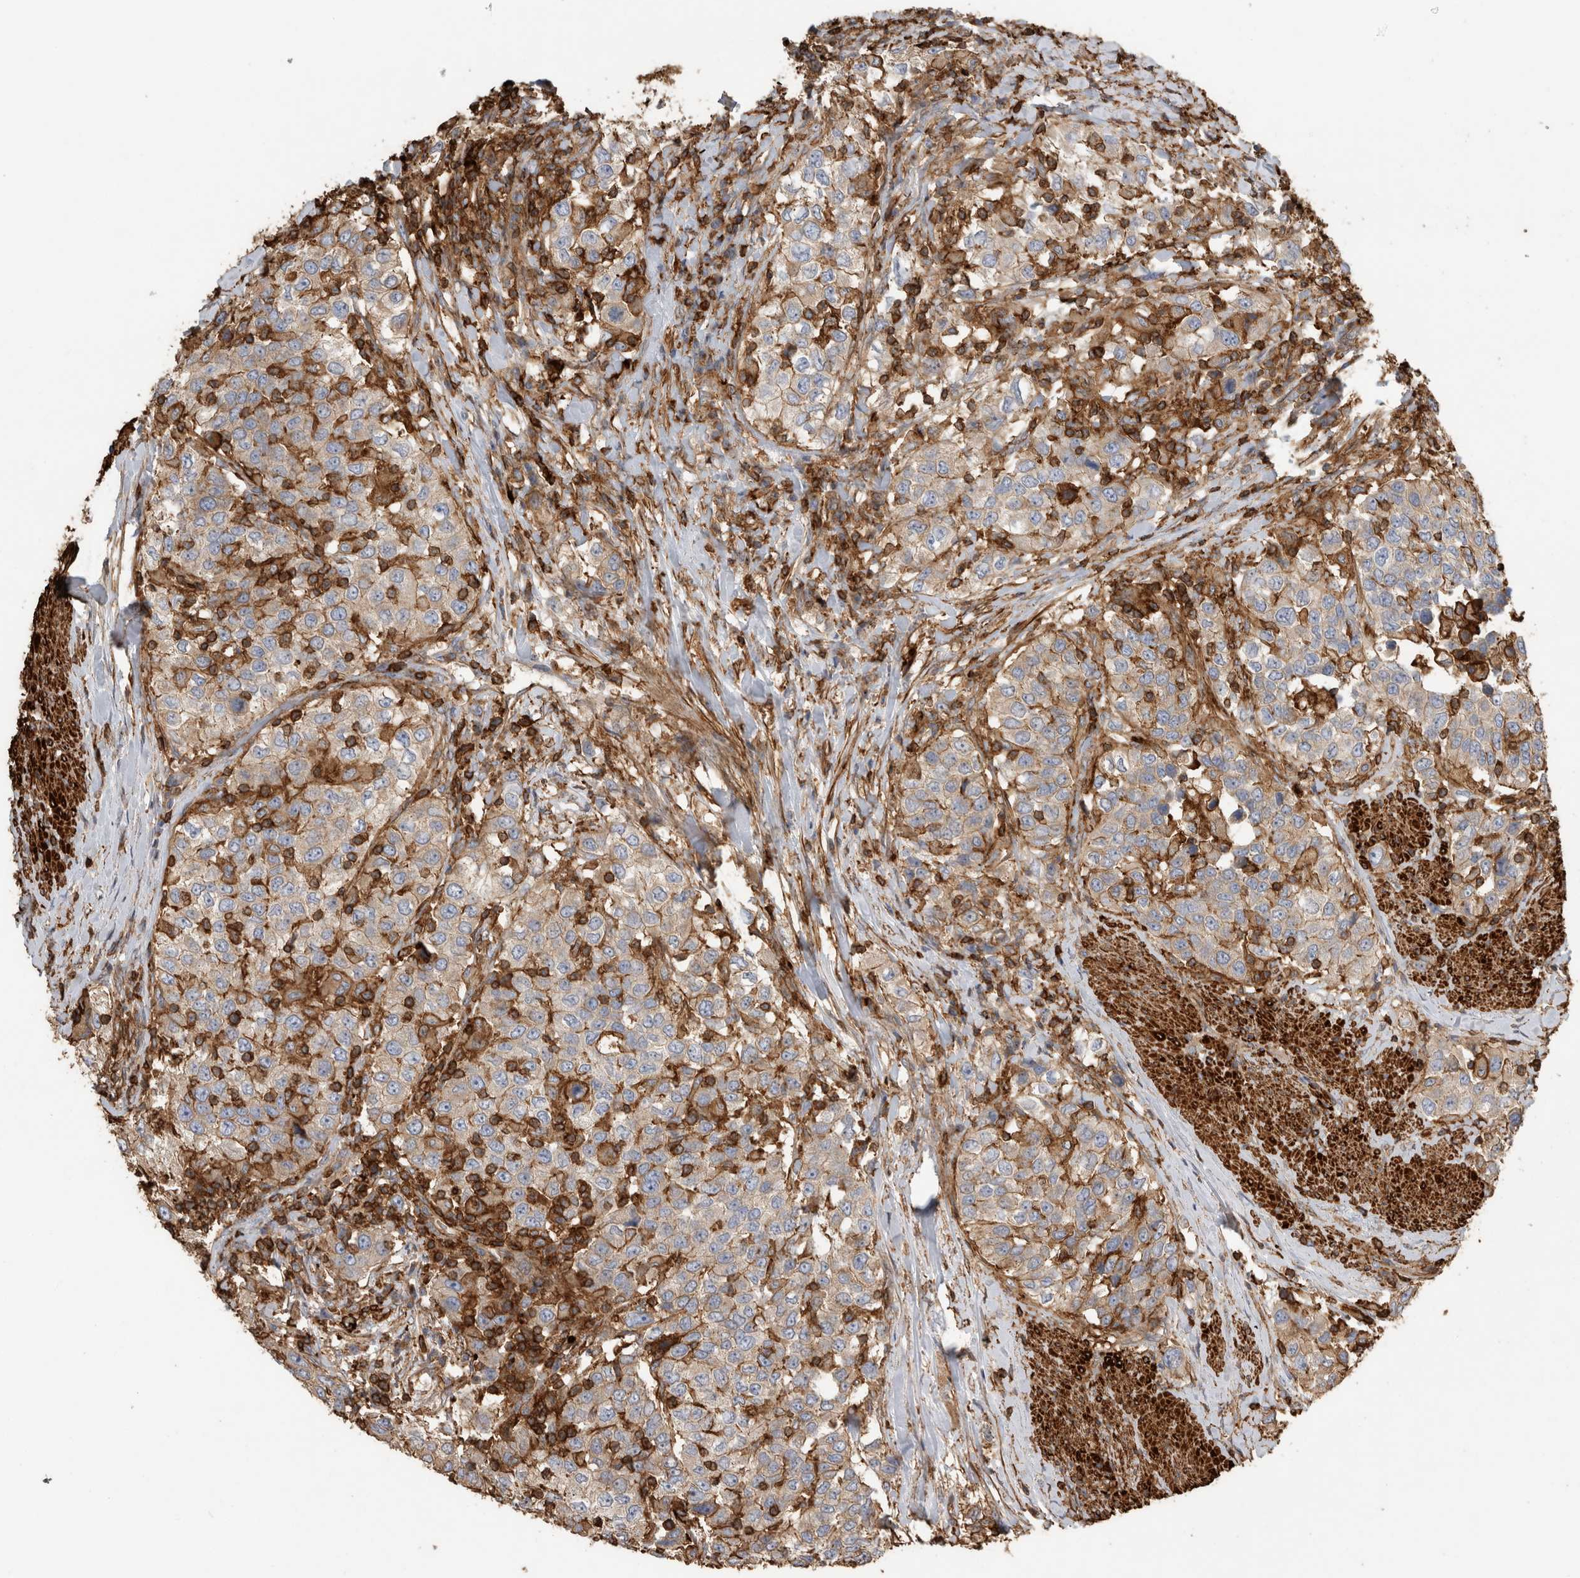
{"staining": {"intensity": "weak", "quantity": "<25%", "location": "cytoplasmic/membranous"}, "tissue": "urothelial cancer", "cell_type": "Tumor cells", "image_type": "cancer", "snomed": [{"axis": "morphology", "description": "Urothelial carcinoma, High grade"}, {"axis": "topography", "description": "Urinary bladder"}], "caption": "Immunohistochemistry (IHC) of high-grade urothelial carcinoma shows no expression in tumor cells. (DAB IHC with hematoxylin counter stain).", "gene": "GPER1", "patient": {"sex": "female", "age": 80}}